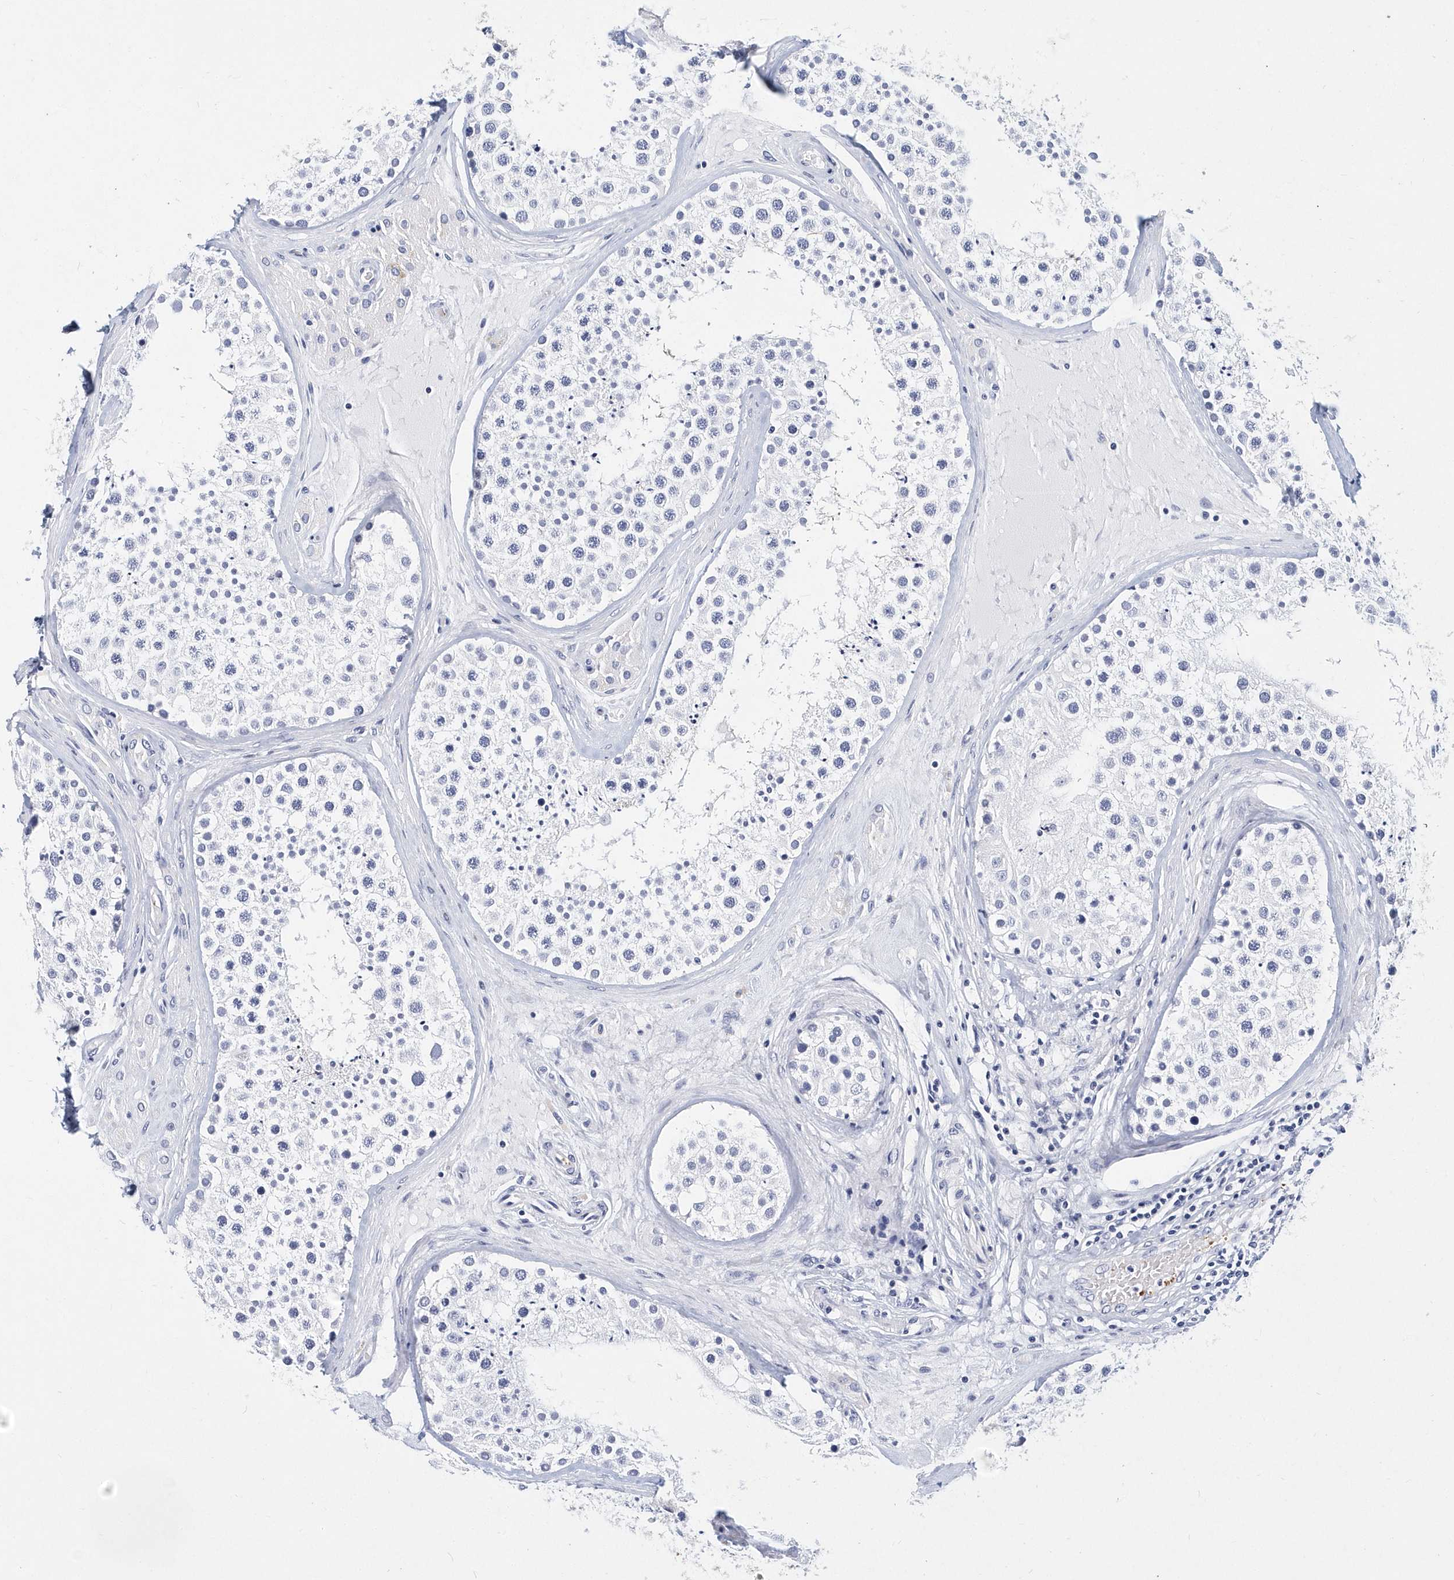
{"staining": {"intensity": "negative", "quantity": "none", "location": "none"}, "tissue": "testis", "cell_type": "Cells in seminiferous ducts", "image_type": "normal", "snomed": [{"axis": "morphology", "description": "Normal tissue, NOS"}, {"axis": "topography", "description": "Testis"}], "caption": "This is a histopathology image of immunohistochemistry (IHC) staining of unremarkable testis, which shows no staining in cells in seminiferous ducts.", "gene": "ITGA2B", "patient": {"sex": "male", "age": 46}}